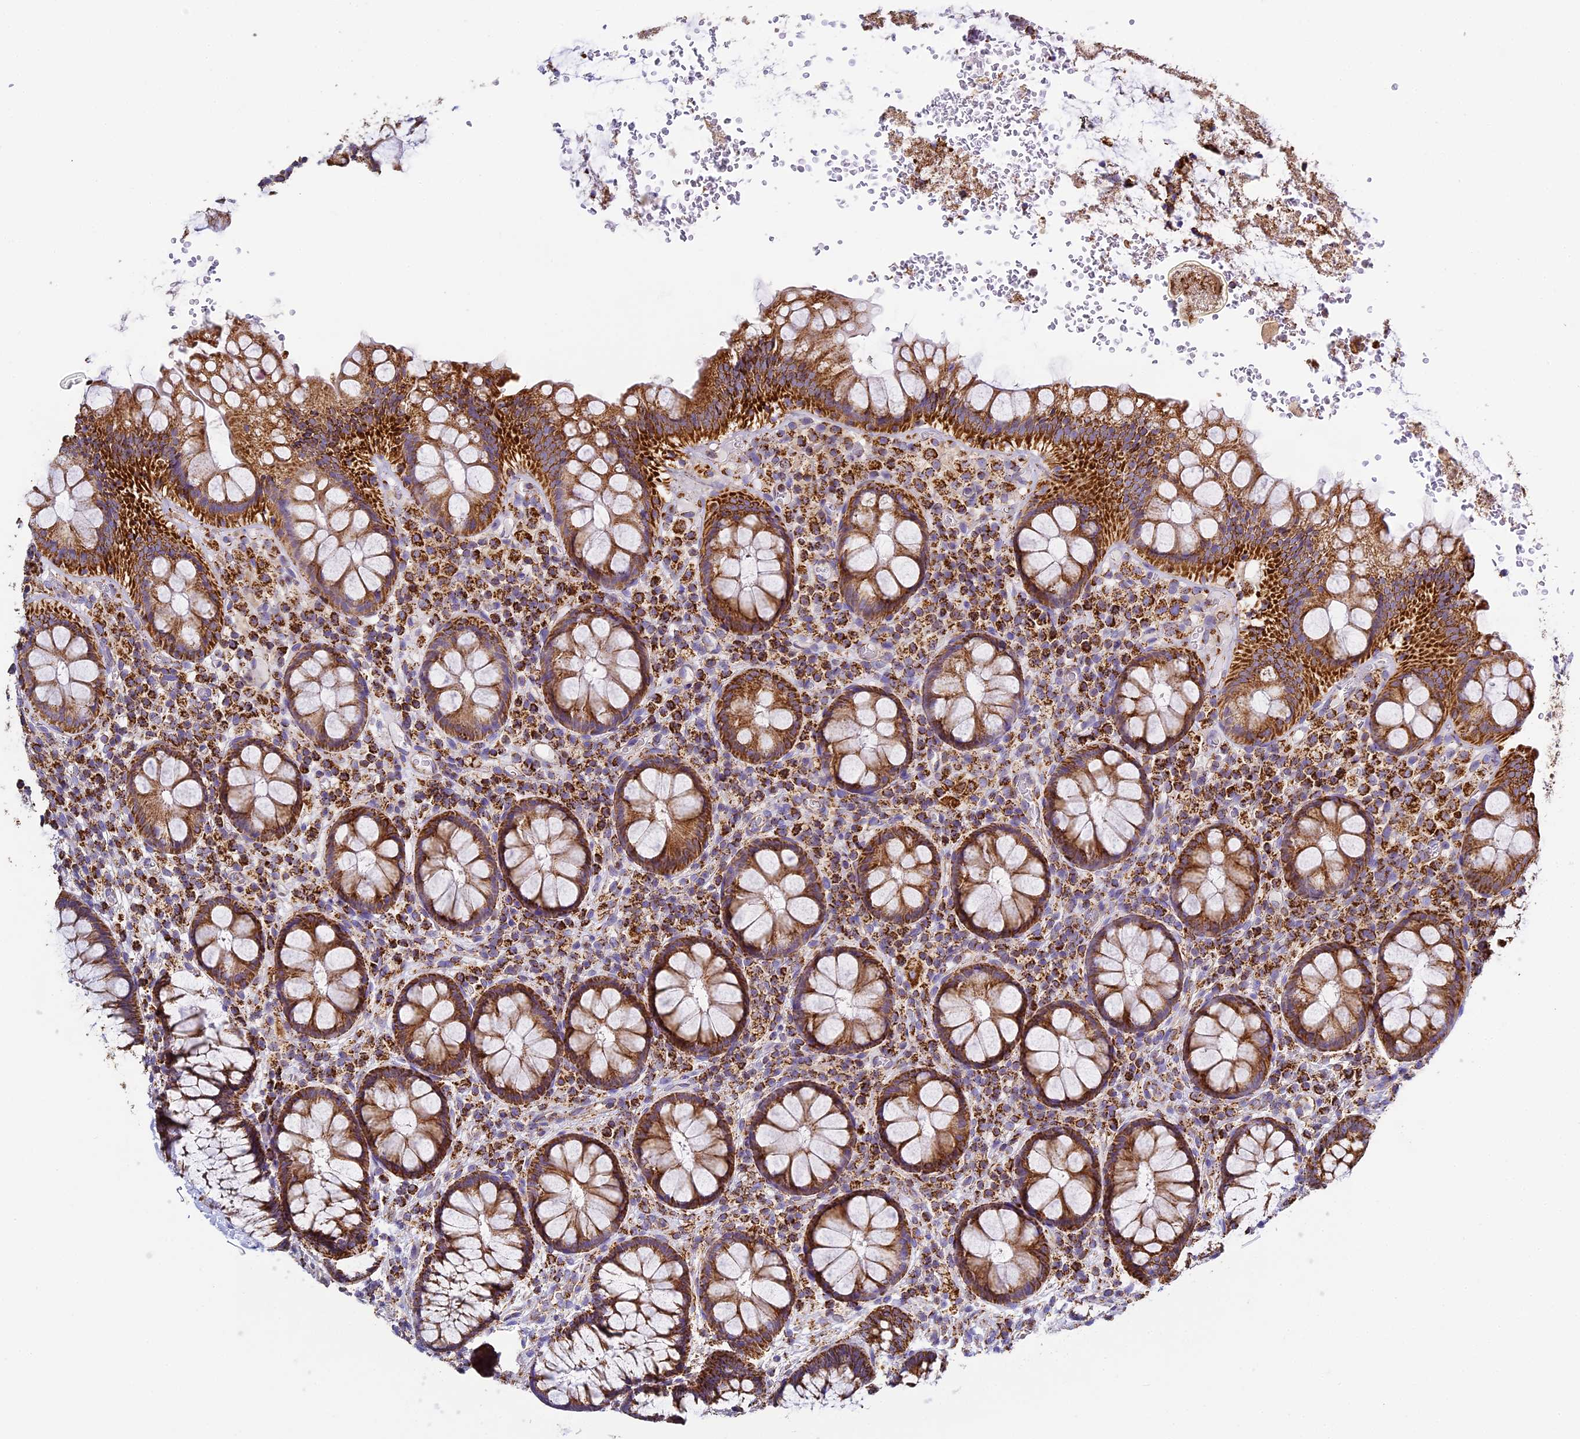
{"staining": {"intensity": "strong", "quantity": ">75%", "location": "cytoplasmic/membranous"}, "tissue": "rectum", "cell_type": "Glandular cells", "image_type": "normal", "snomed": [{"axis": "morphology", "description": "Normal tissue, NOS"}, {"axis": "topography", "description": "Rectum"}], "caption": "DAB (3,3'-diaminobenzidine) immunohistochemical staining of benign rectum exhibits strong cytoplasmic/membranous protein expression in about >75% of glandular cells. The protein of interest is shown in brown color, while the nuclei are stained blue.", "gene": "STK17A", "patient": {"sex": "male", "age": 83}}